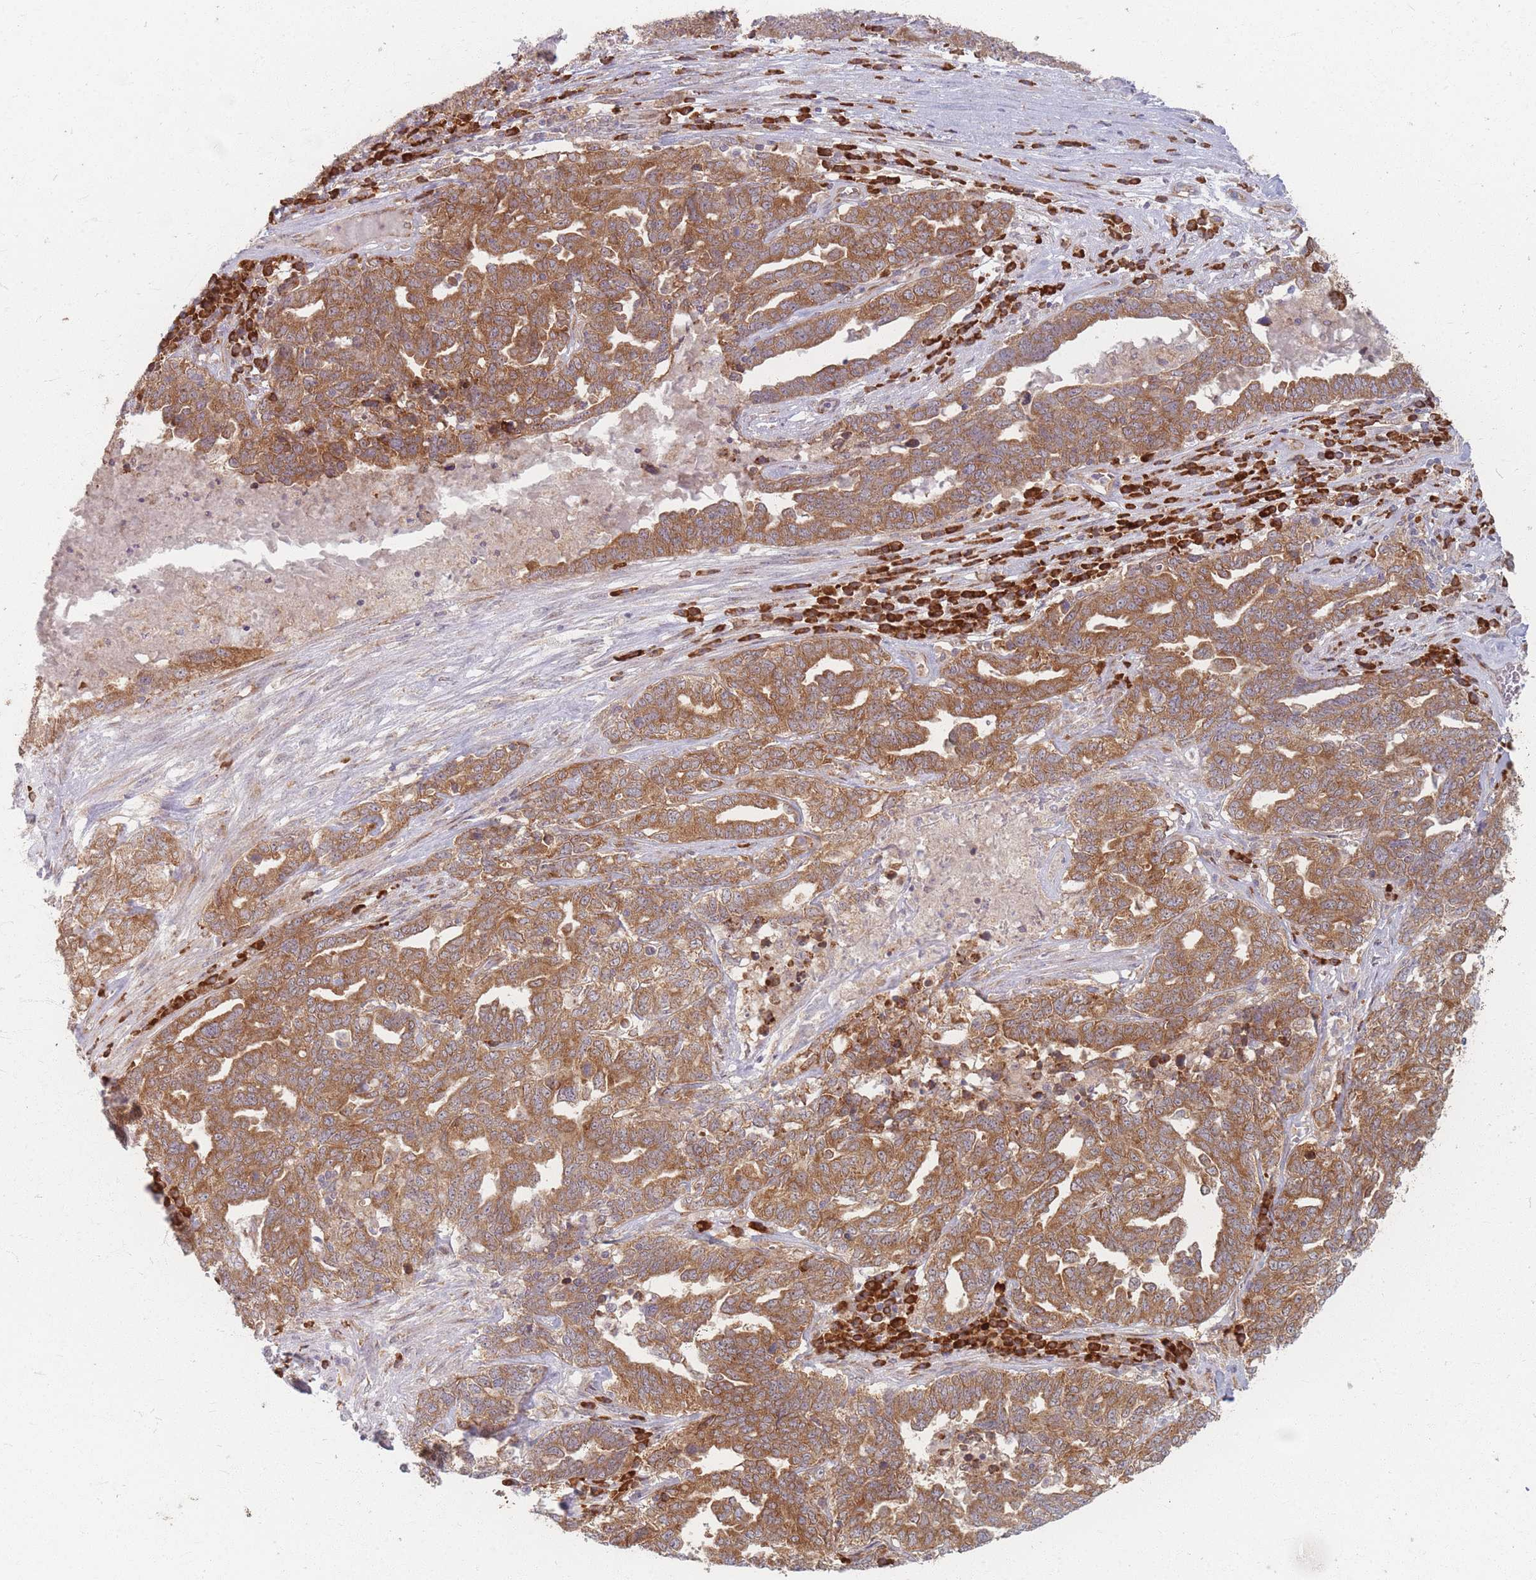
{"staining": {"intensity": "moderate", "quantity": ">75%", "location": "cytoplasmic/membranous"}, "tissue": "ovarian cancer", "cell_type": "Tumor cells", "image_type": "cancer", "snomed": [{"axis": "morphology", "description": "Carcinoma, endometroid"}, {"axis": "topography", "description": "Ovary"}], "caption": "Ovarian cancer tissue reveals moderate cytoplasmic/membranous expression in approximately >75% of tumor cells The protein of interest is shown in brown color, while the nuclei are stained blue.", "gene": "SMIM14", "patient": {"sex": "female", "age": 62}}